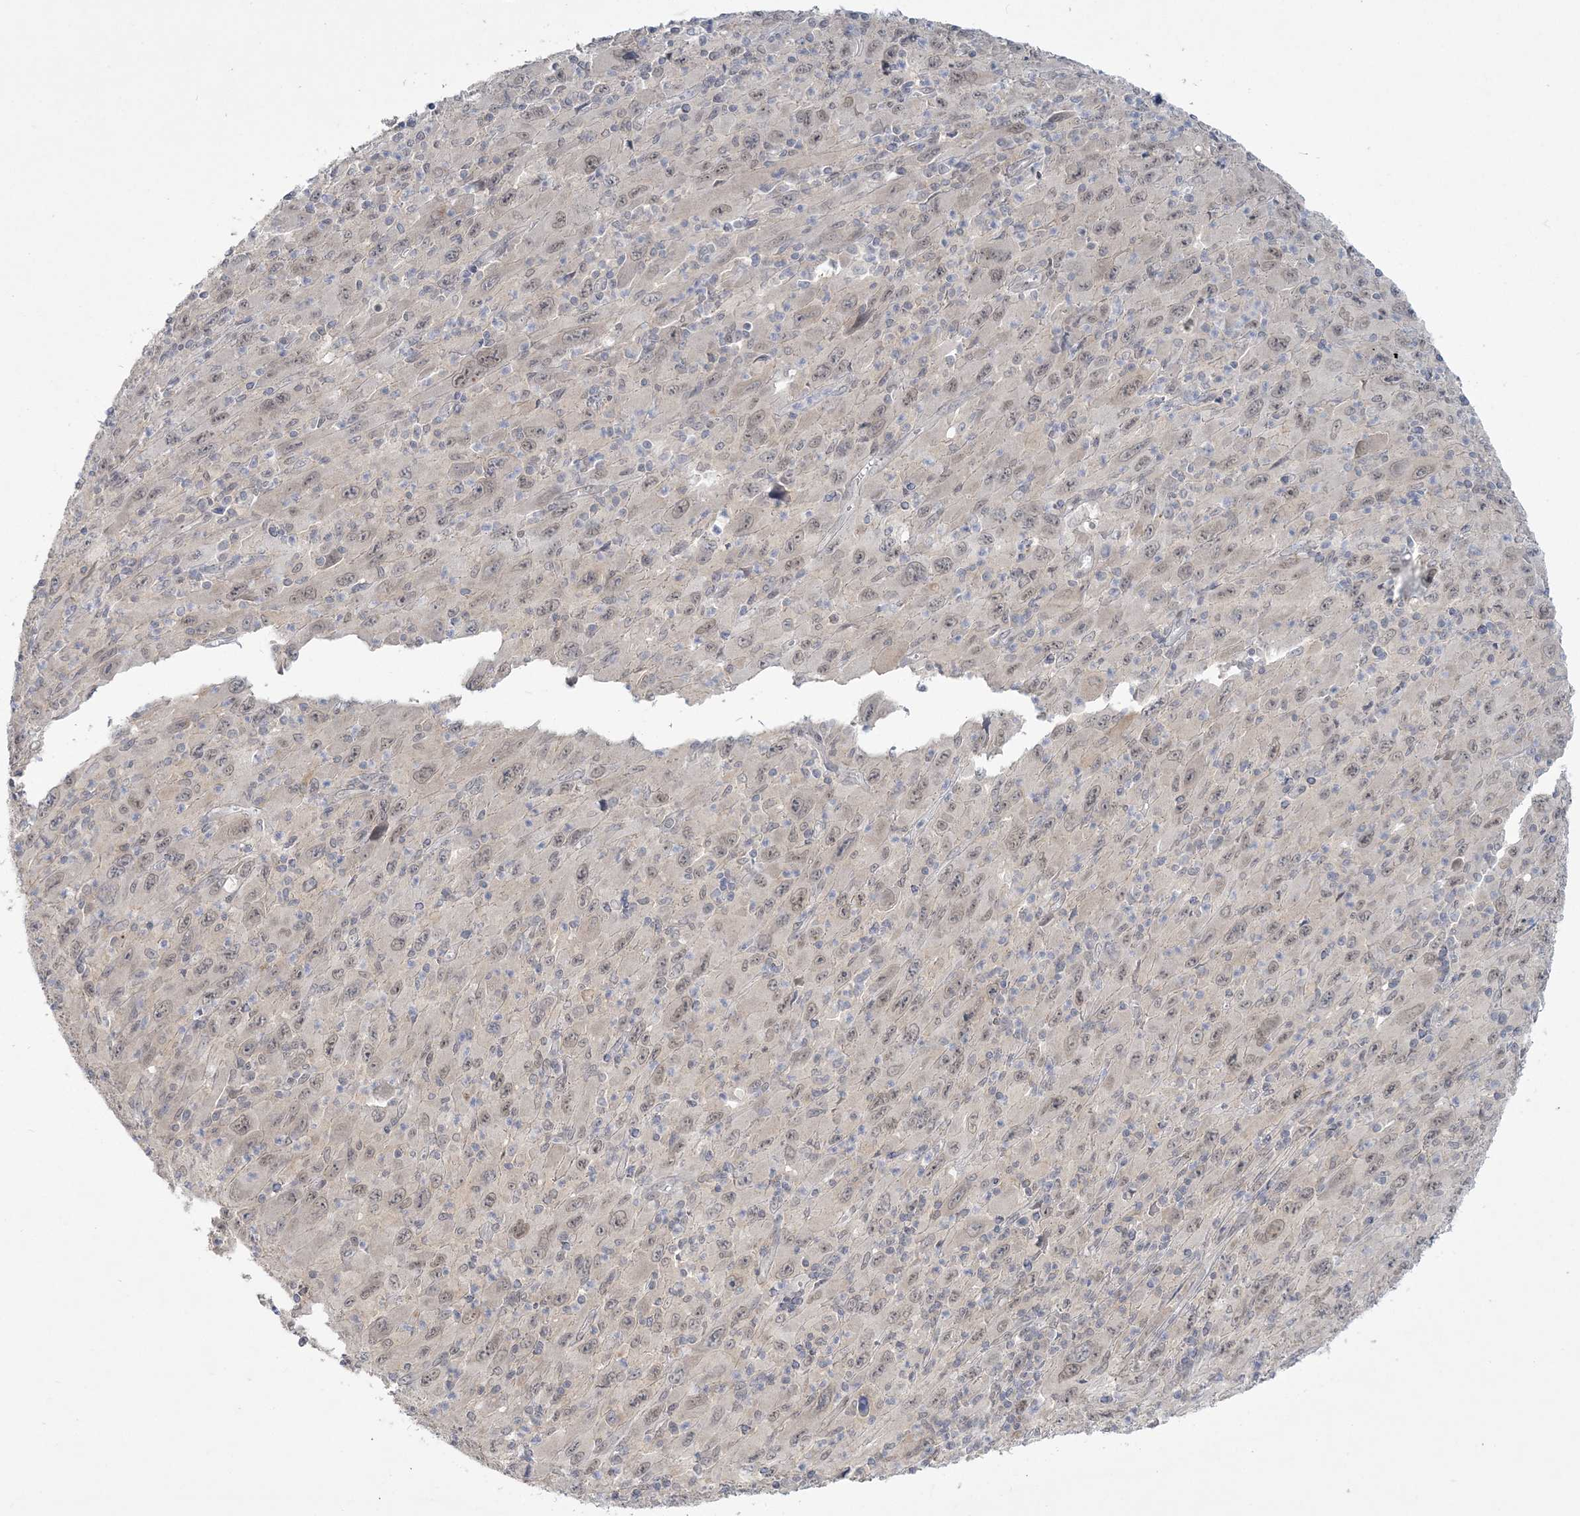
{"staining": {"intensity": "weak", "quantity": "25%-75%", "location": "nuclear"}, "tissue": "melanoma", "cell_type": "Tumor cells", "image_type": "cancer", "snomed": [{"axis": "morphology", "description": "Malignant melanoma, Metastatic site"}, {"axis": "topography", "description": "Skin"}], "caption": "A micrograph showing weak nuclear expression in approximately 25%-75% of tumor cells in melanoma, as visualized by brown immunohistochemical staining.", "gene": "ANKS1A", "patient": {"sex": "female", "age": 56}}